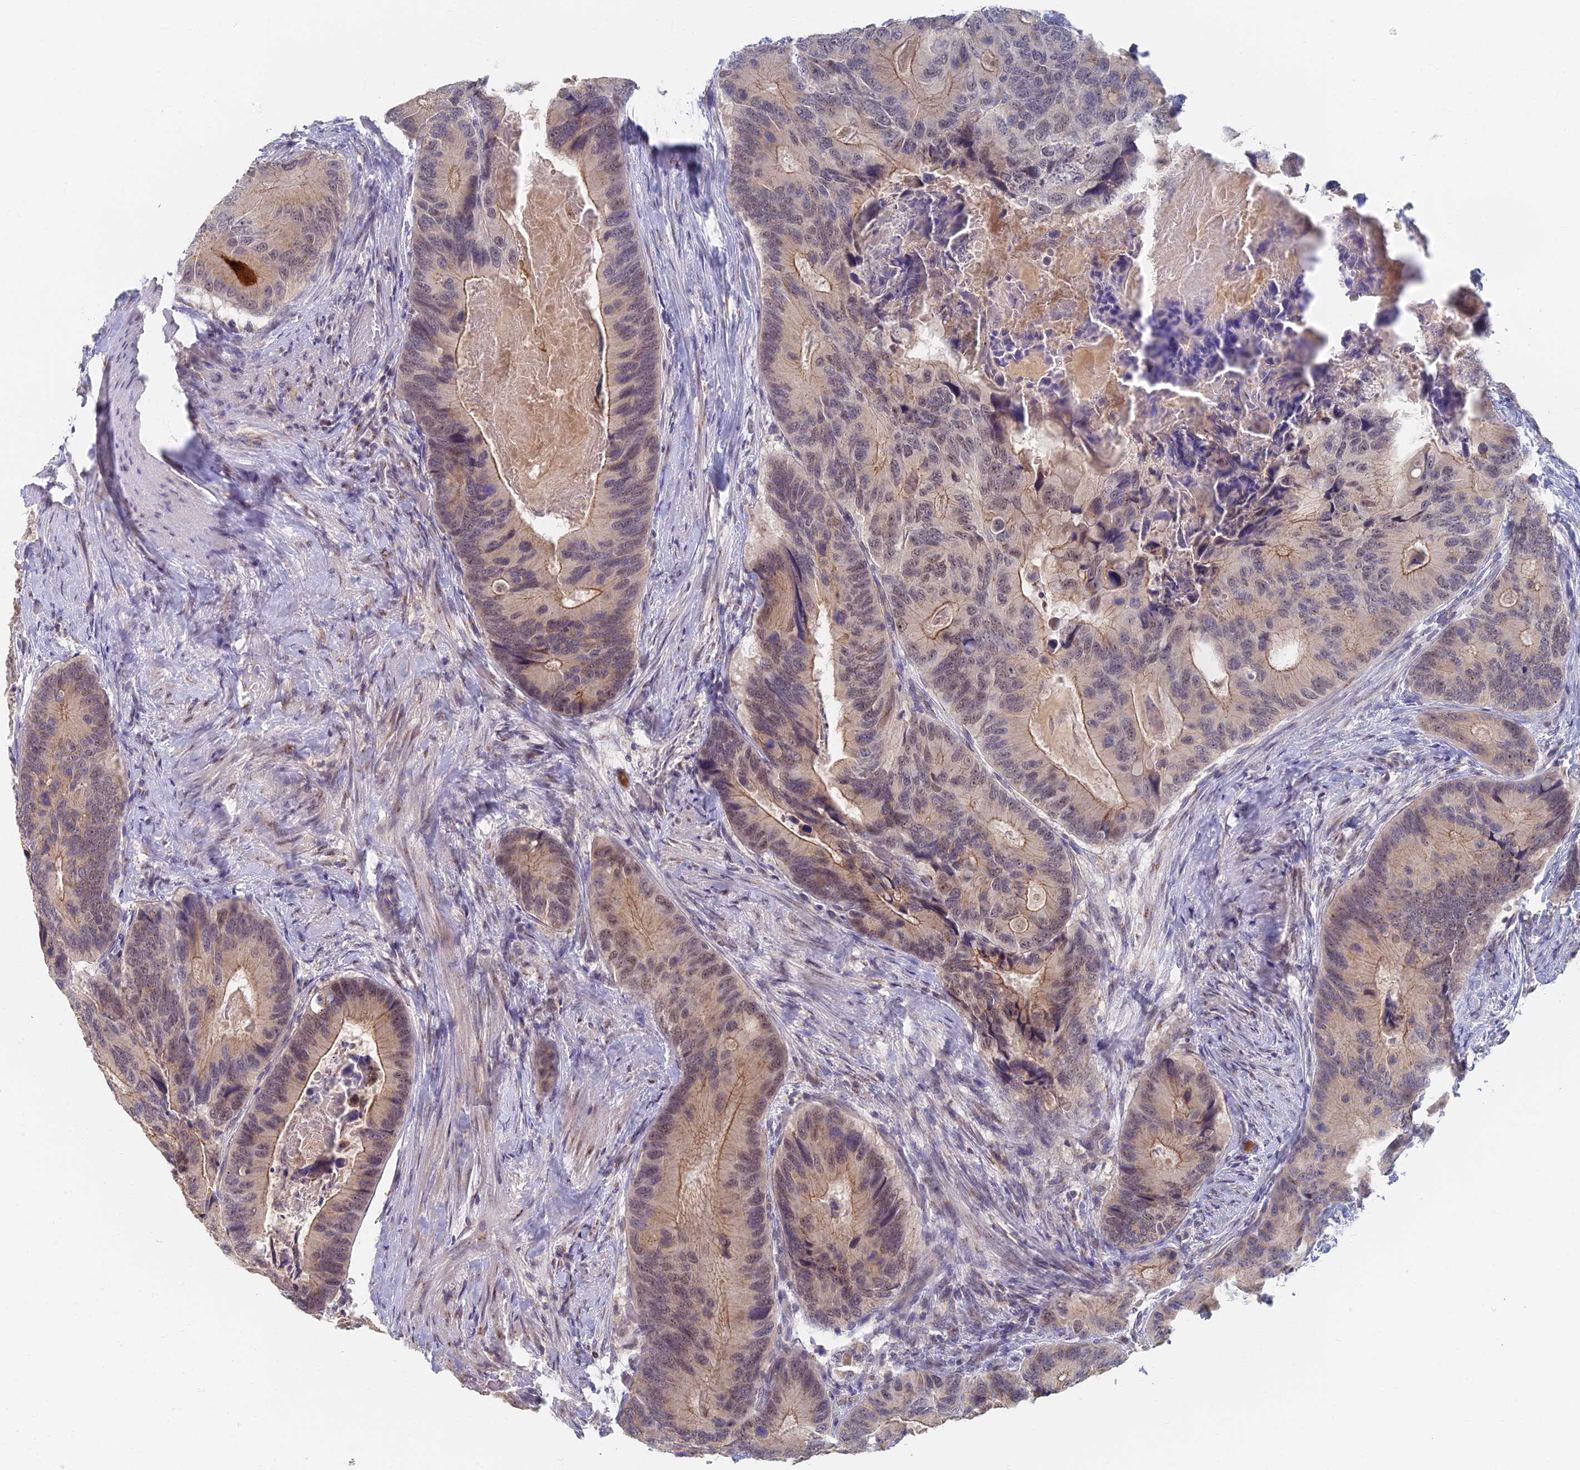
{"staining": {"intensity": "weak", "quantity": "25%-75%", "location": "cytoplasmic/membranous"}, "tissue": "colorectal cancer", "cell_type": "Tumor cells", "image_type": "cancer", "snomed": [{"axis": "morphology", "description": "Adenocarcinoma, NOS"}, {"axis": "topography", "description": "Colon"}], "caption": "Tumor cells exhibit low levels of weak cytoplasmic/membranous expression in approximately 25%-75% of cells in colorectal cancer (adenocarcinoma).", "gene": "GPATCH1", "patient": {"sex": "male", "age": 84}}